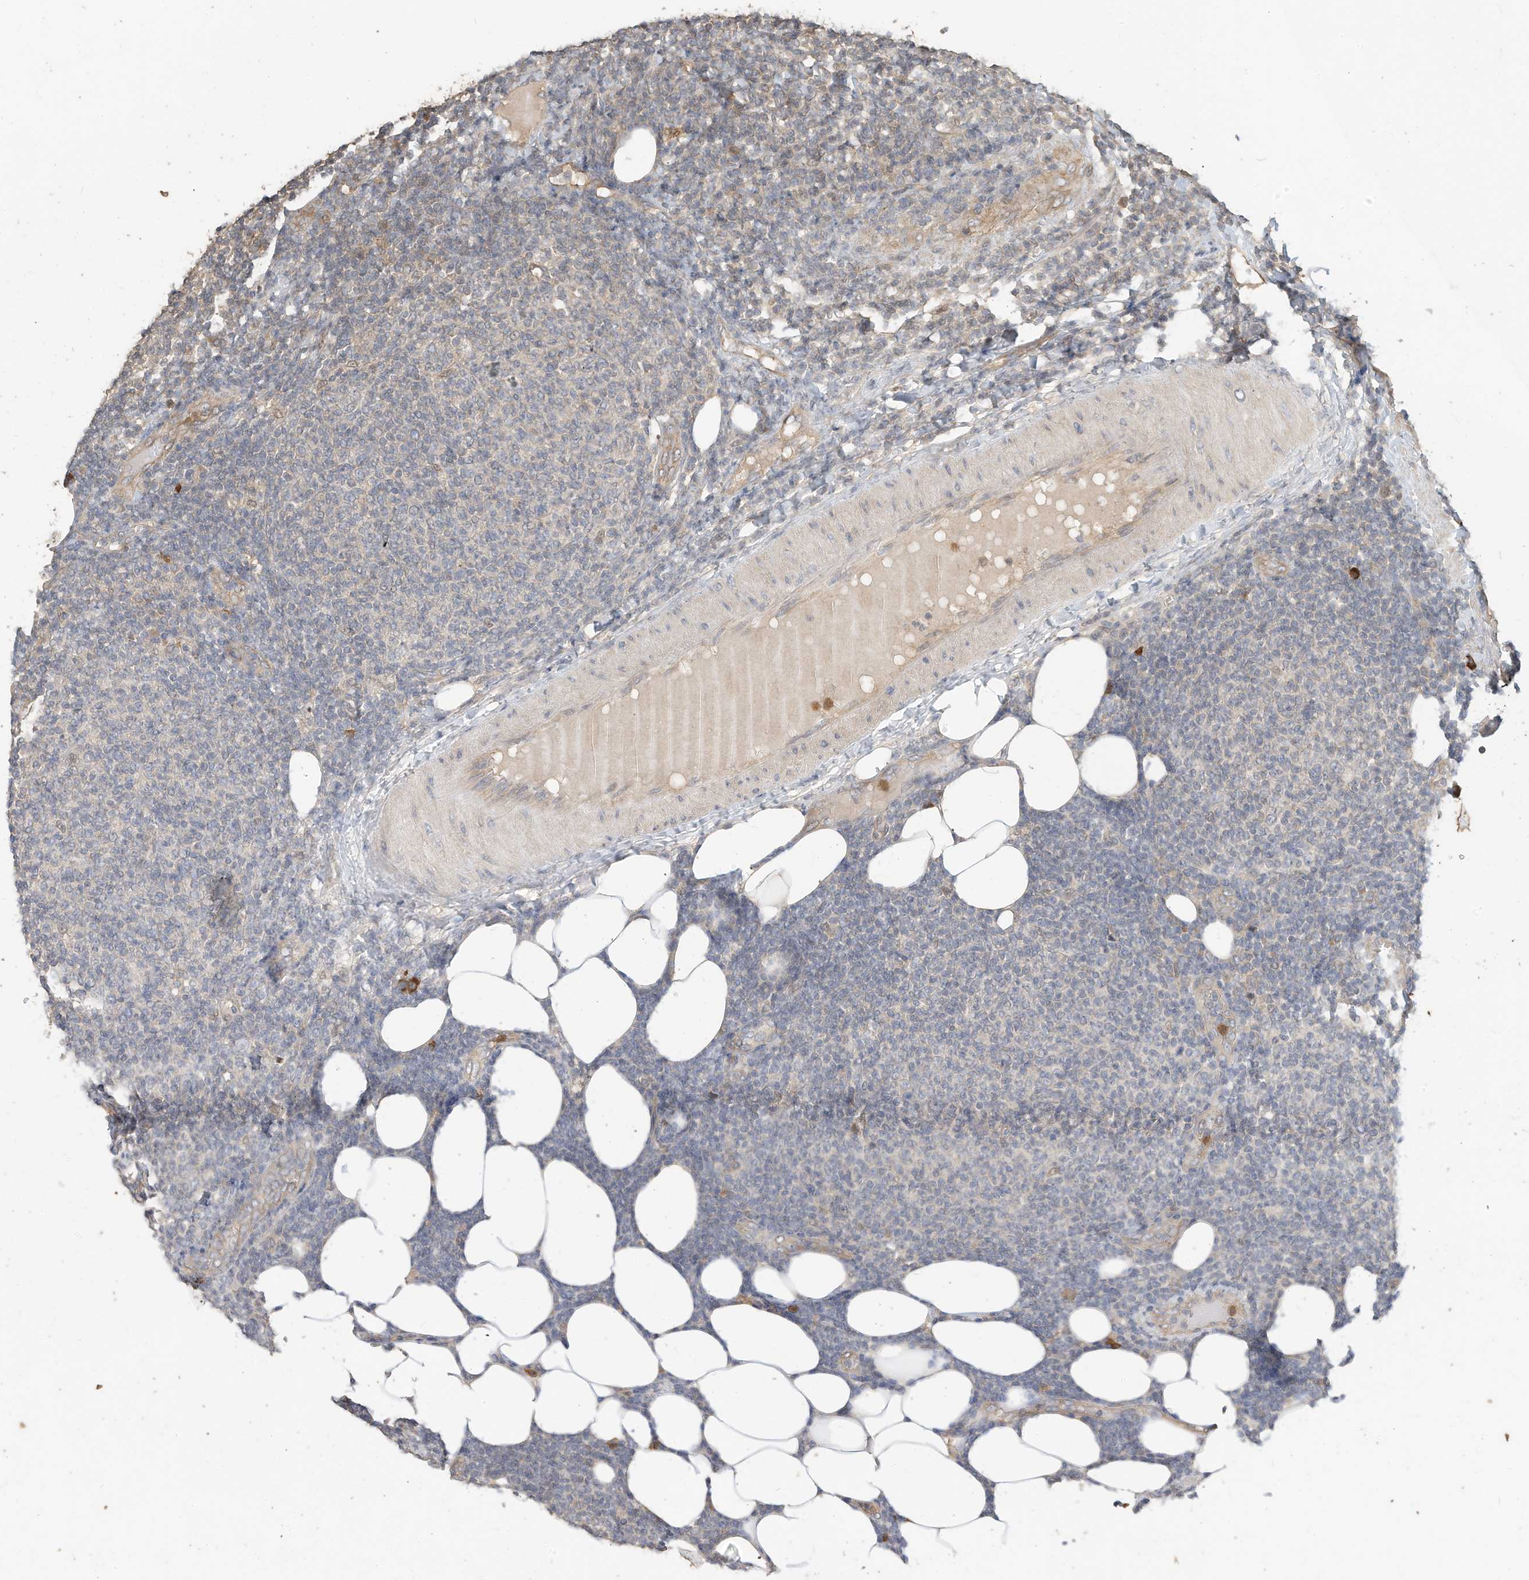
{"staining": {"intensity": "negative", "quantity": "none", "location": "none"}, "tissue": "lymphoma", "cell_type": "Tumor cells", "image_type": "cancer", "snomed": [{"axis": "morphology", "description": "Malignant lymphoma, non-Hodgkin's type, Low grade"}, {"axis": "topography", "description": "Lymph node"}], "caption": "A high-resolution histopathology image shows immunohistochemistry (IHC) staining of low-grade malignant lymphoma, non-Hodgkin's type, which exhibits no significant expression in tumor cells.", "gene": "OFD1", "patient": {"sex": "male", "age": 66}}